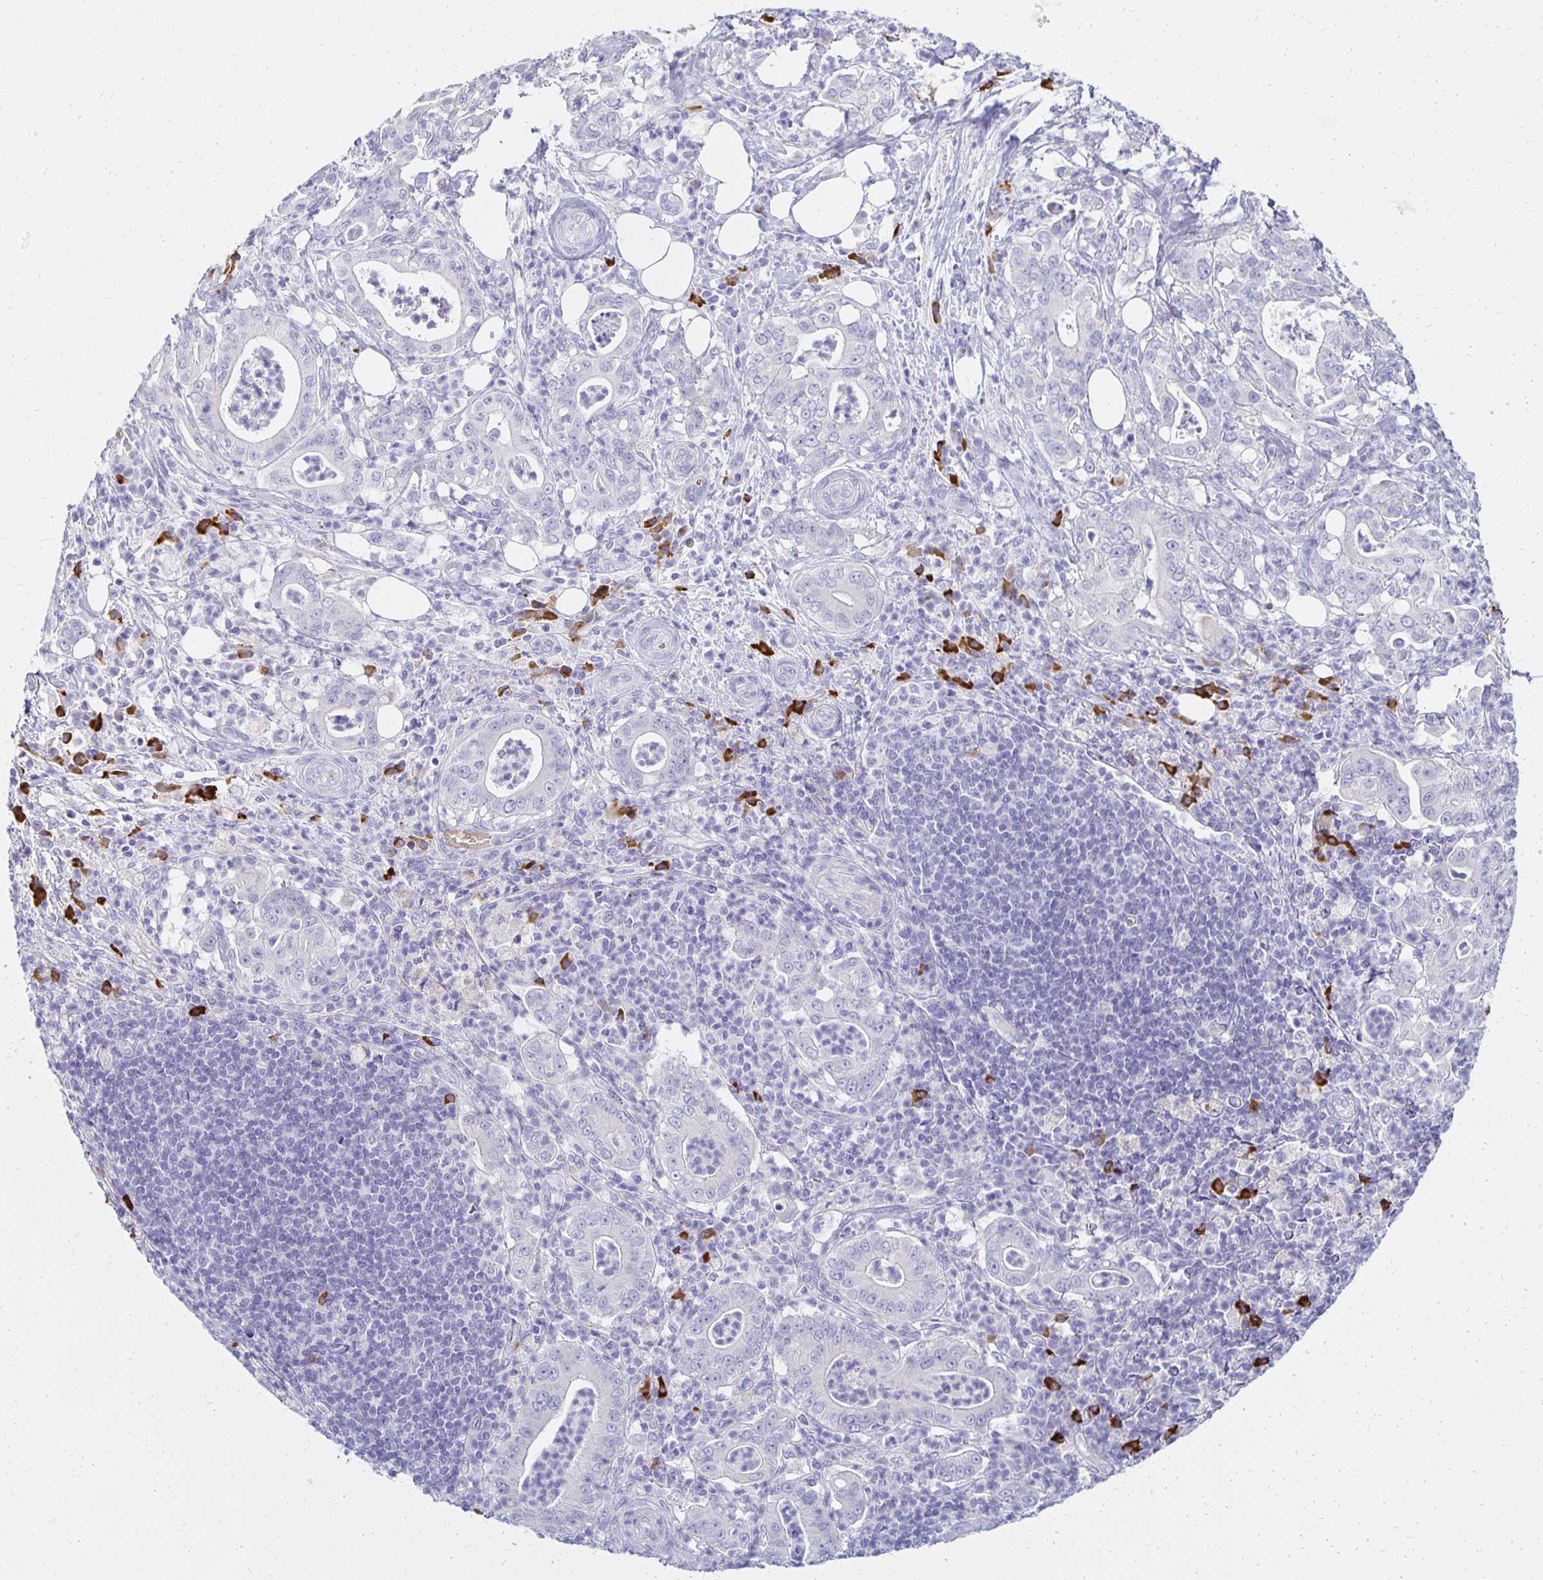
{"staining": {"intensity": "negative", "quantity": "none", "location": "none"}, "tissue": "pancreatic cancer", "cell_type": "Tumor cells", "image_type": "cancer", "snomed": [{"axis": "morphology", "description": "Adenocarcinoma, NOS"}, {"axis": "topography", "description": "Pancreas"}], "caption": "Pancreatic adenocarcinoma stained for a protein using immunohistochemistry shows no staining tumor cells.", "gene": "FNTB", "patient": {"sex": "male", "age": 71}}